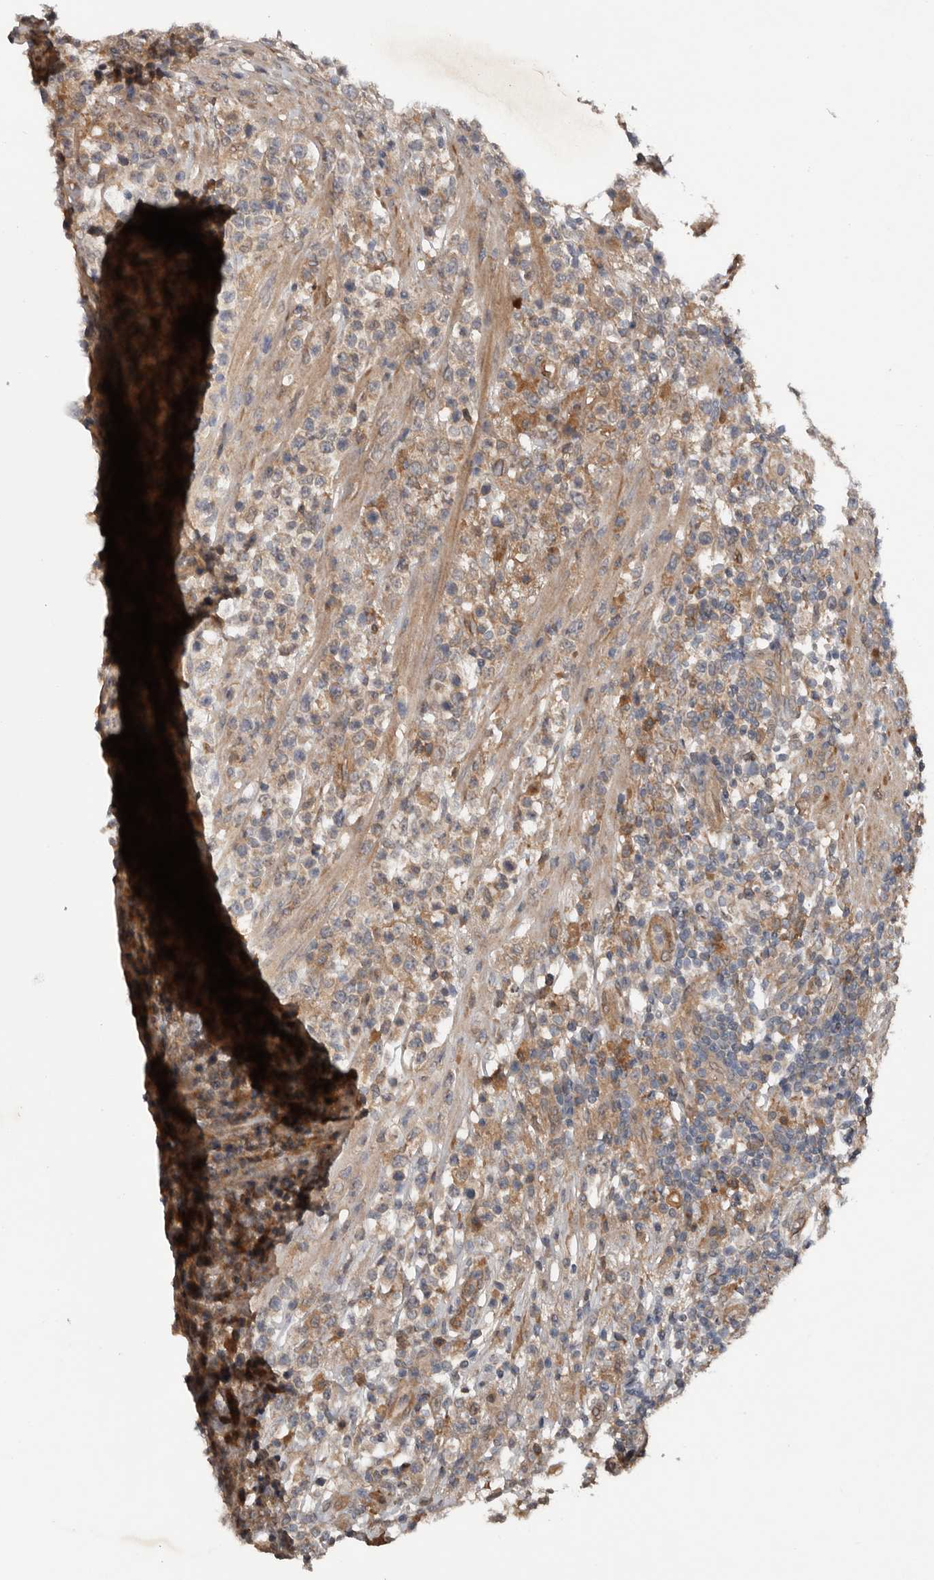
{"staining": {"intensity": "weak", "quantity": "<25%", "location": "cytoplasmic/membranous"}, "tissue": "lymphoma", "cell_type": "Tumor cells", "image_type": "cancer", "snomed": [{"axis": "morphology", "description": "Malignant lymphoma, non-Hodgkin's type, High grade"}, {"axis": "topography", "description": "Colon"}], "caption": "There is no significant positivity in tumor cells of lymphoma.", "gene": "DNAJB4", "patient": {"sex": "female", "age": 53}}